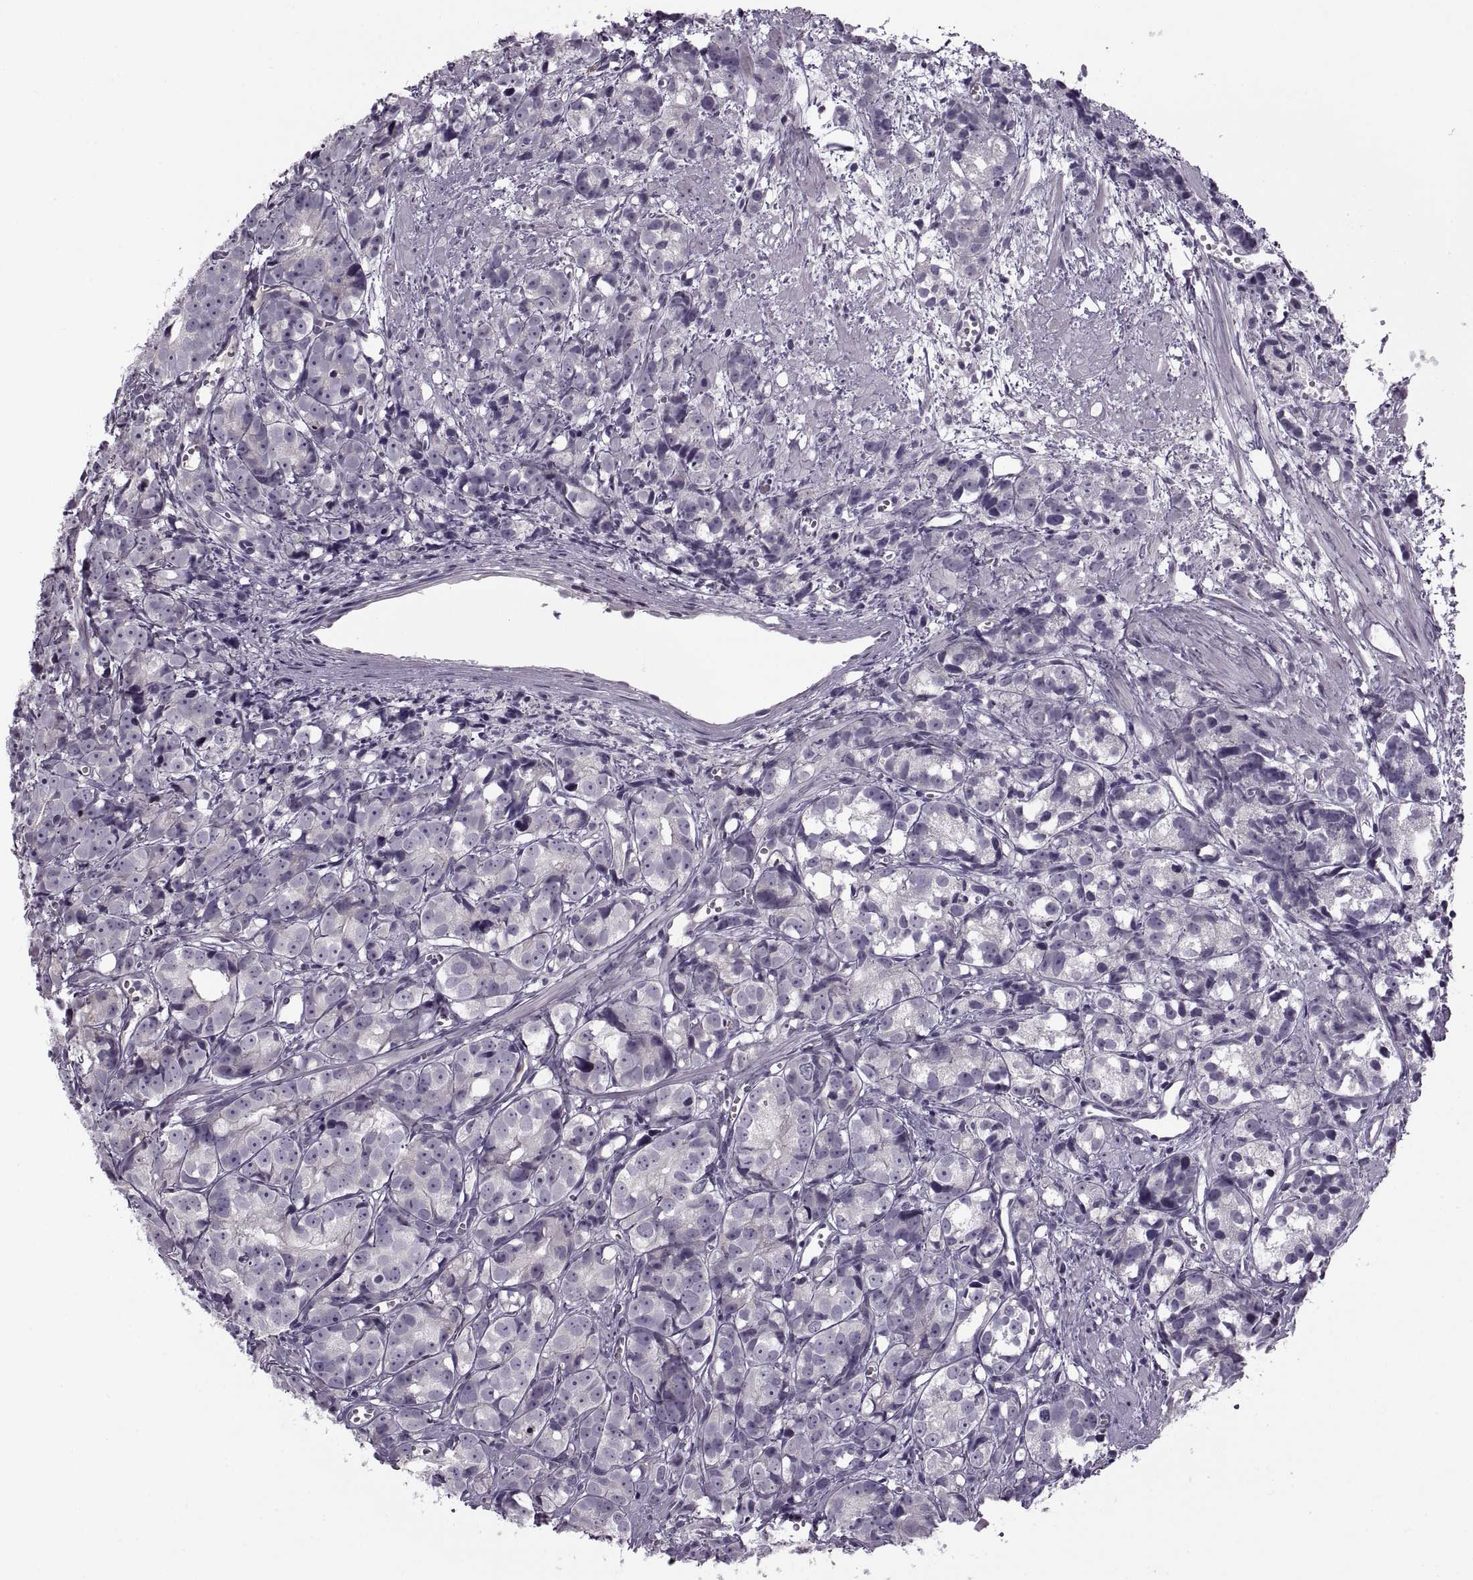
{"staining": {"intensity": "negative", "quantity": "none", "location": "none"}, "tissue": "prostate cancer", "cell_type": "Tumor cells", "image_type": "cancer", "snomed": [{"axis": "morphology", "description": "Adenocarcinoma, High grade"}, {"axis": "topography", "description": "Prostate"}], "caption": "Protein analysis of prostate cancer exhibits no significant staining in tumor cells. The staining is performed using DAB brown chromogen with nuclei counter-stained in using hematoxylin.", "gene": "H2AP", "patient": {"sex": "male", "age": 77}}